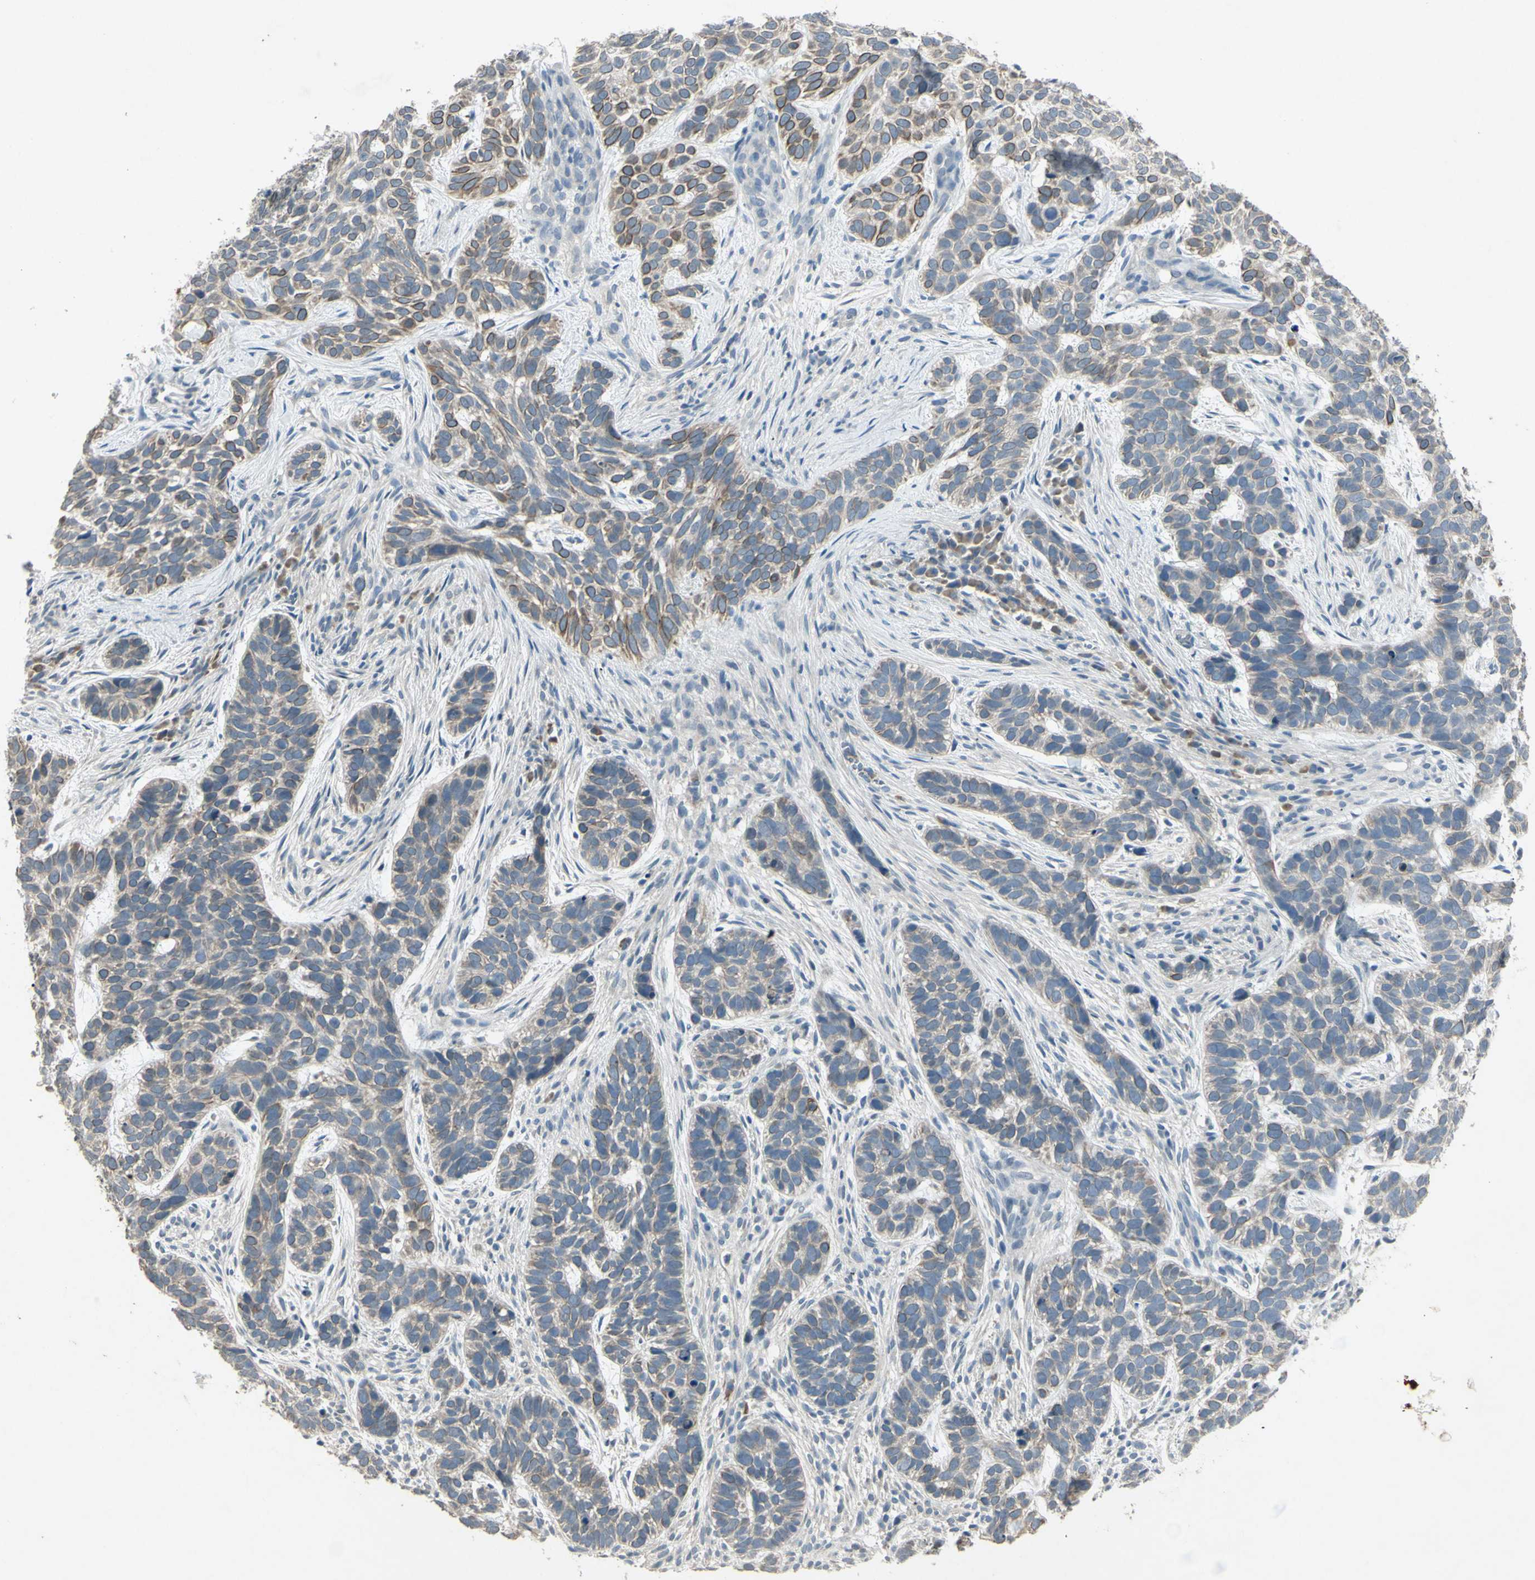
{"staining": {"intensity": "moderate", "quantity": "25%-75%", "location": "cytoplasmic/membranous"}, "tissue": "skin cancer", "cell_type": "Tumor cells", "image_type": "cancer", "snomed": [{"axis": "morphology", "description": "Basal cell carcinoma"}, {"axis": "topography", "description": "Skin"}], "caption": "Moderate cytoplasmic/membranous expression is appreciated in about 25%-75% of tumor cells in skin basal cell carcinoma.", "gene": "TIMM21", "patient": {"sex": "male", "age": 87}}